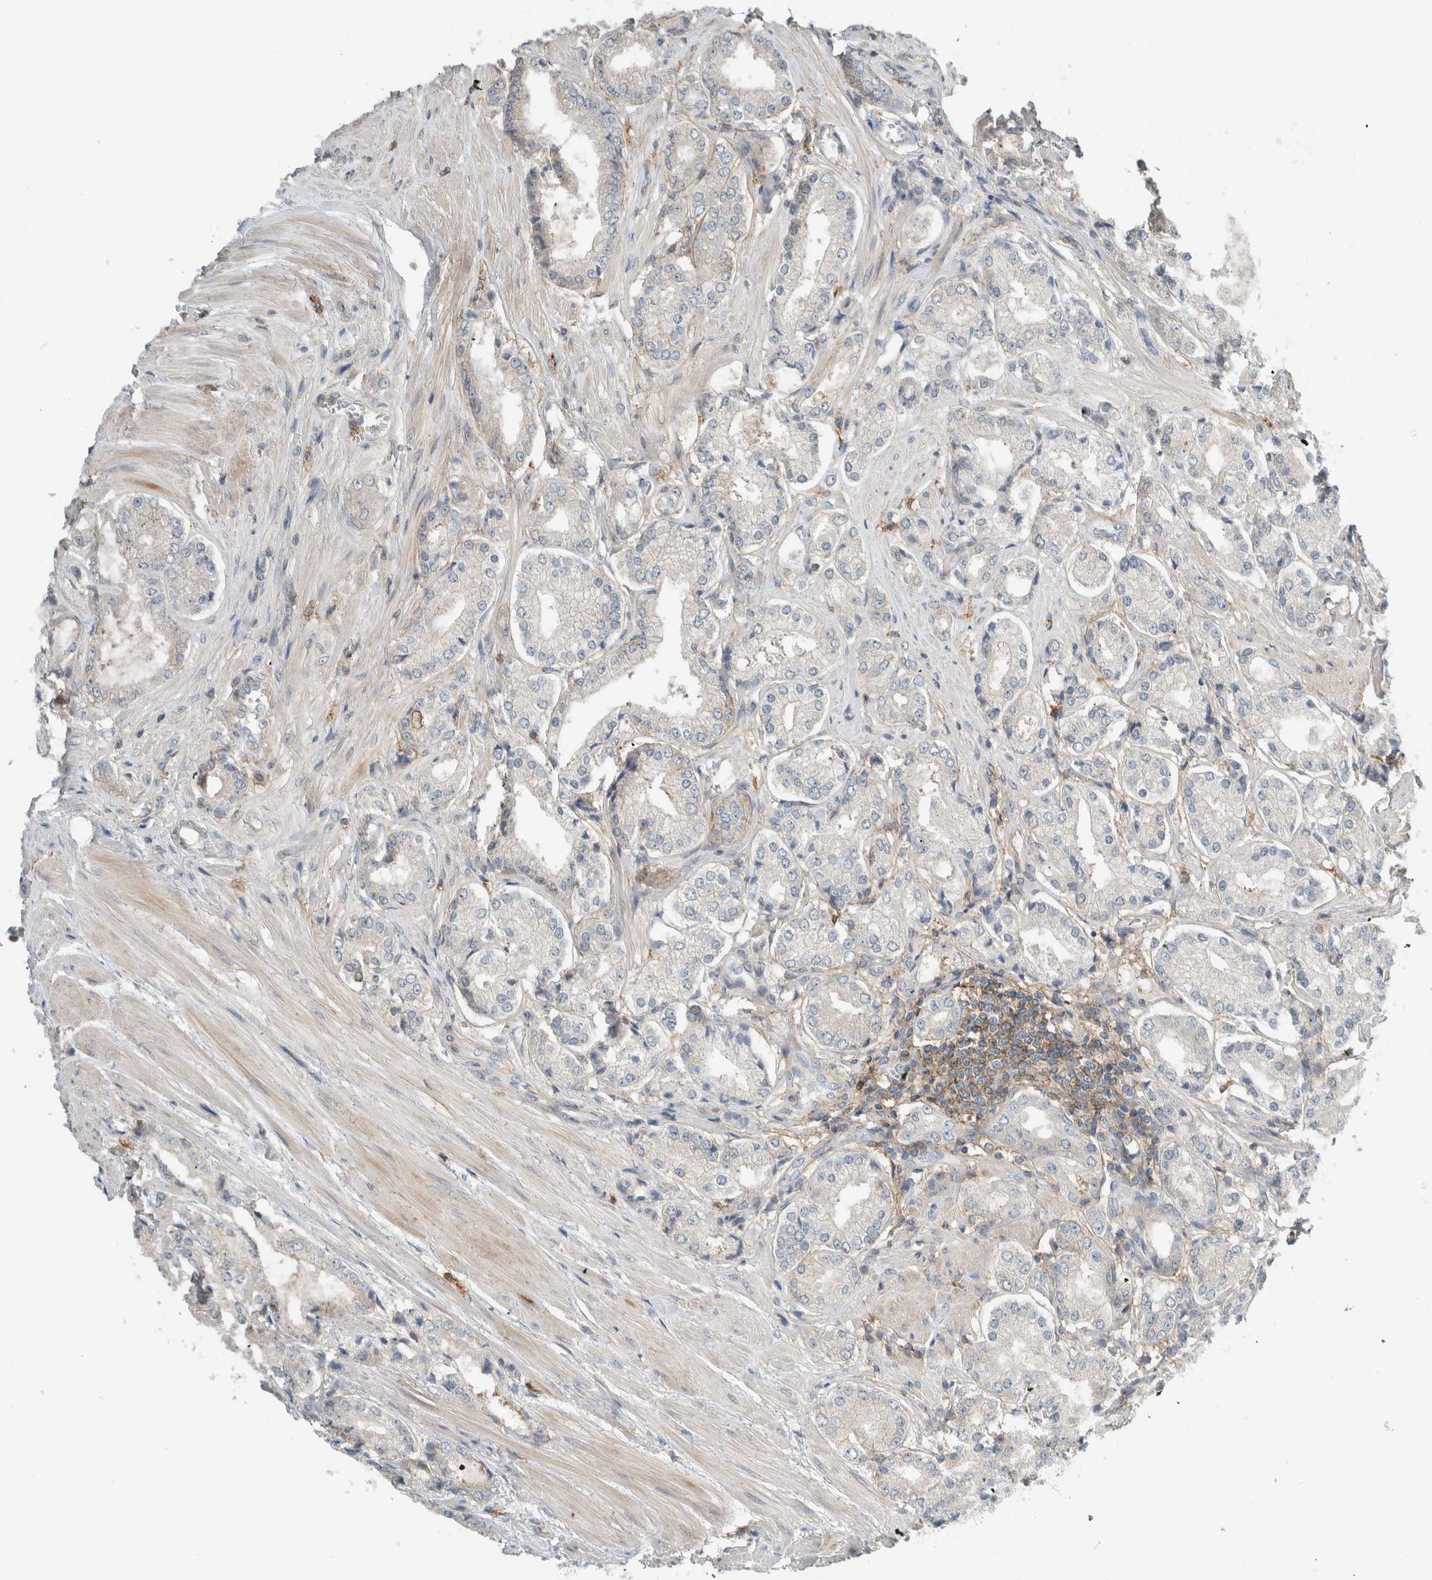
{"staining": {"intensity": "negative", "quantity": "none", "location": "none"}, "tissue": "prostate cancer", "cell_type": "Tumor cells", "image_type": "cancer", "snomed": [{"axis": "morphology", "description": "Adenocarcinoma, Low grade"}, {"axis": "topography", "description": "Prostate"}], "caption": "Tumor cells show no significant expression in prostate adenocarcinoma (low-grade). (DAB immunohistochemistry, high magnification).", "gene": "ERCC6L2", "patient": {"sex": "male", "age": 62}}